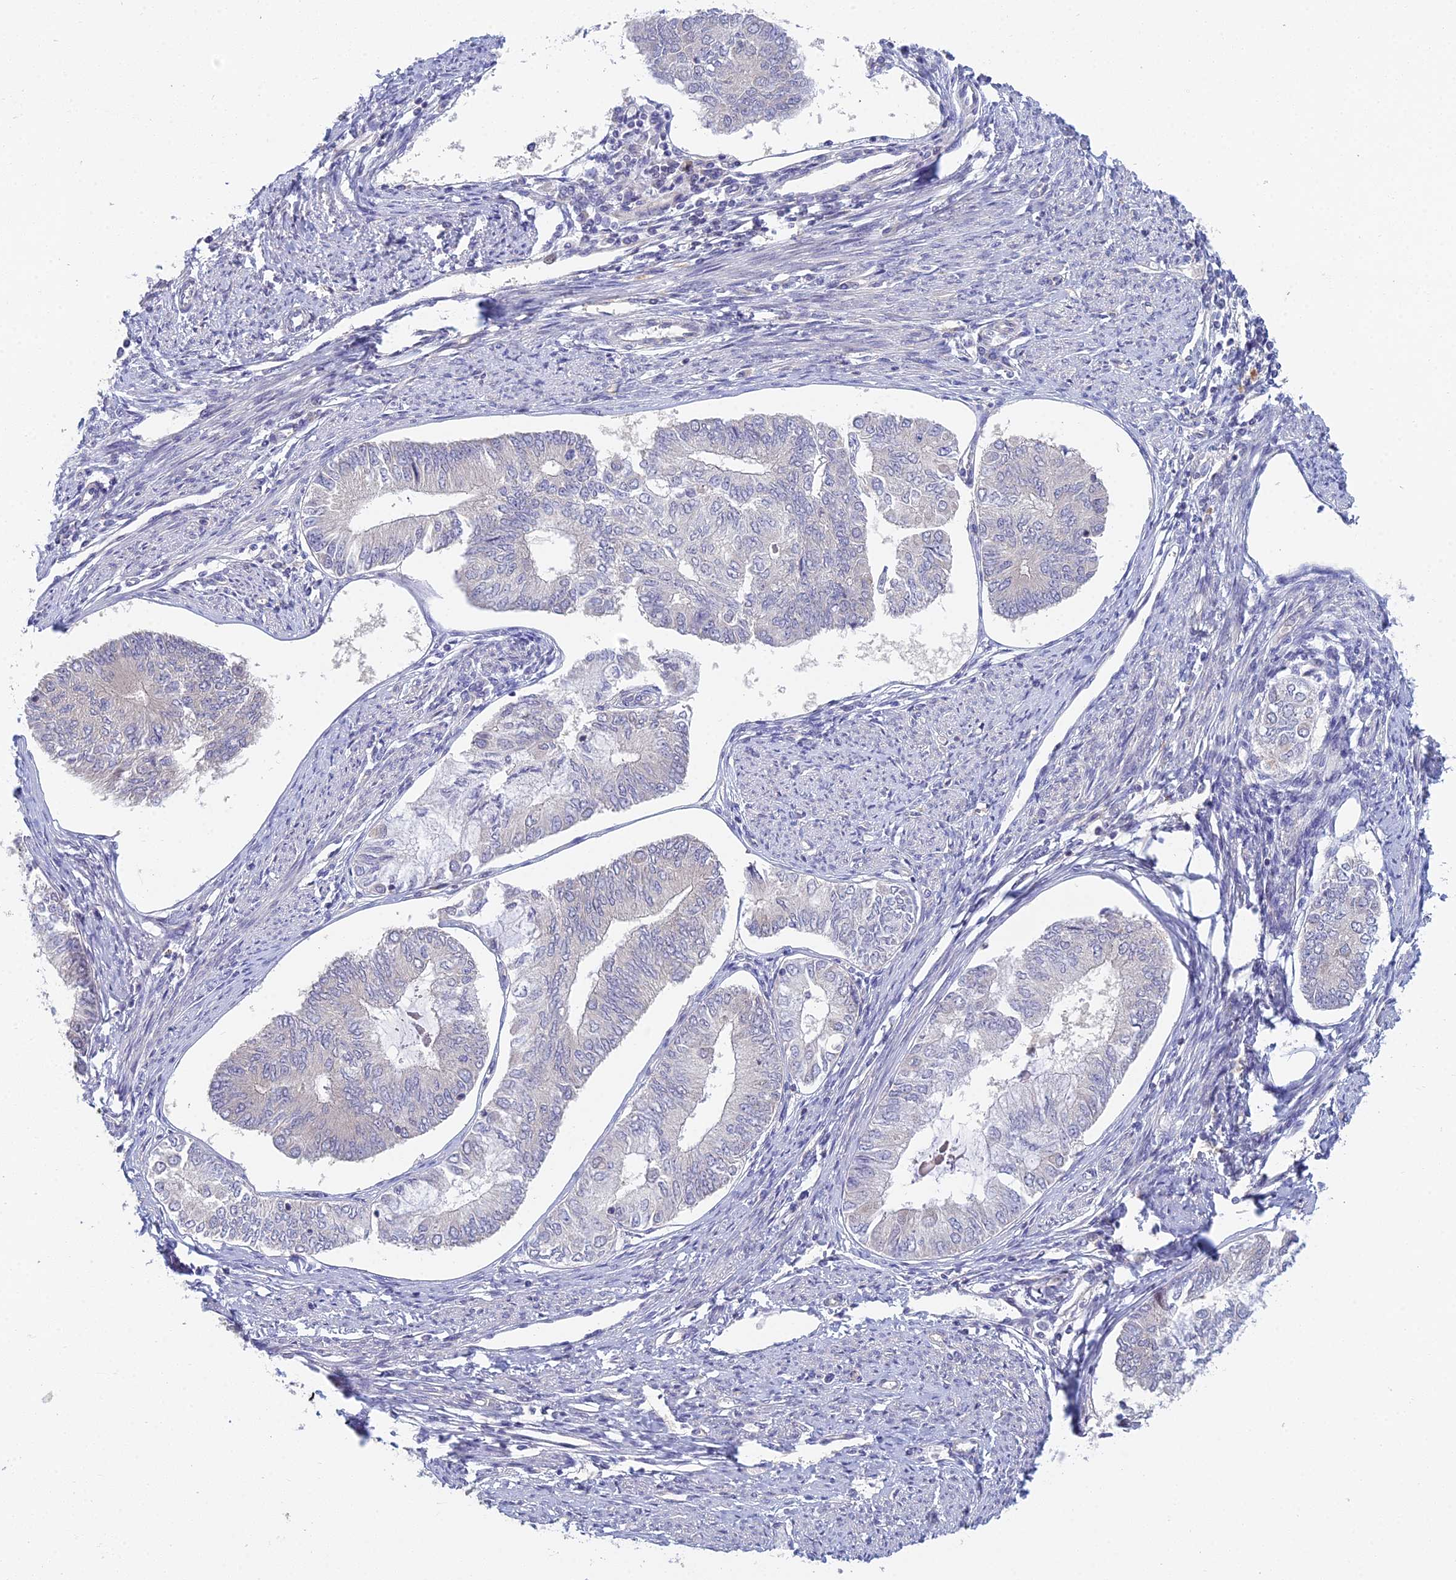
{"staining": {"intensity": "negative", "quantity": "none", "location": "none"}, "tissue": "endometrial cancer", "cell_type": "Tumor cells", "image_type": "cancer", "snomed": [{"axis": "morphology", "description": "Adenocarcinoma, NOS"}, {"axis": "topography", "description": "Endometrium"}], "caption": "The image shows no staining of tumor cells in endometrial cancer.", "gene": "METTL26", "patient": {"sex": "female", "age": 68}}